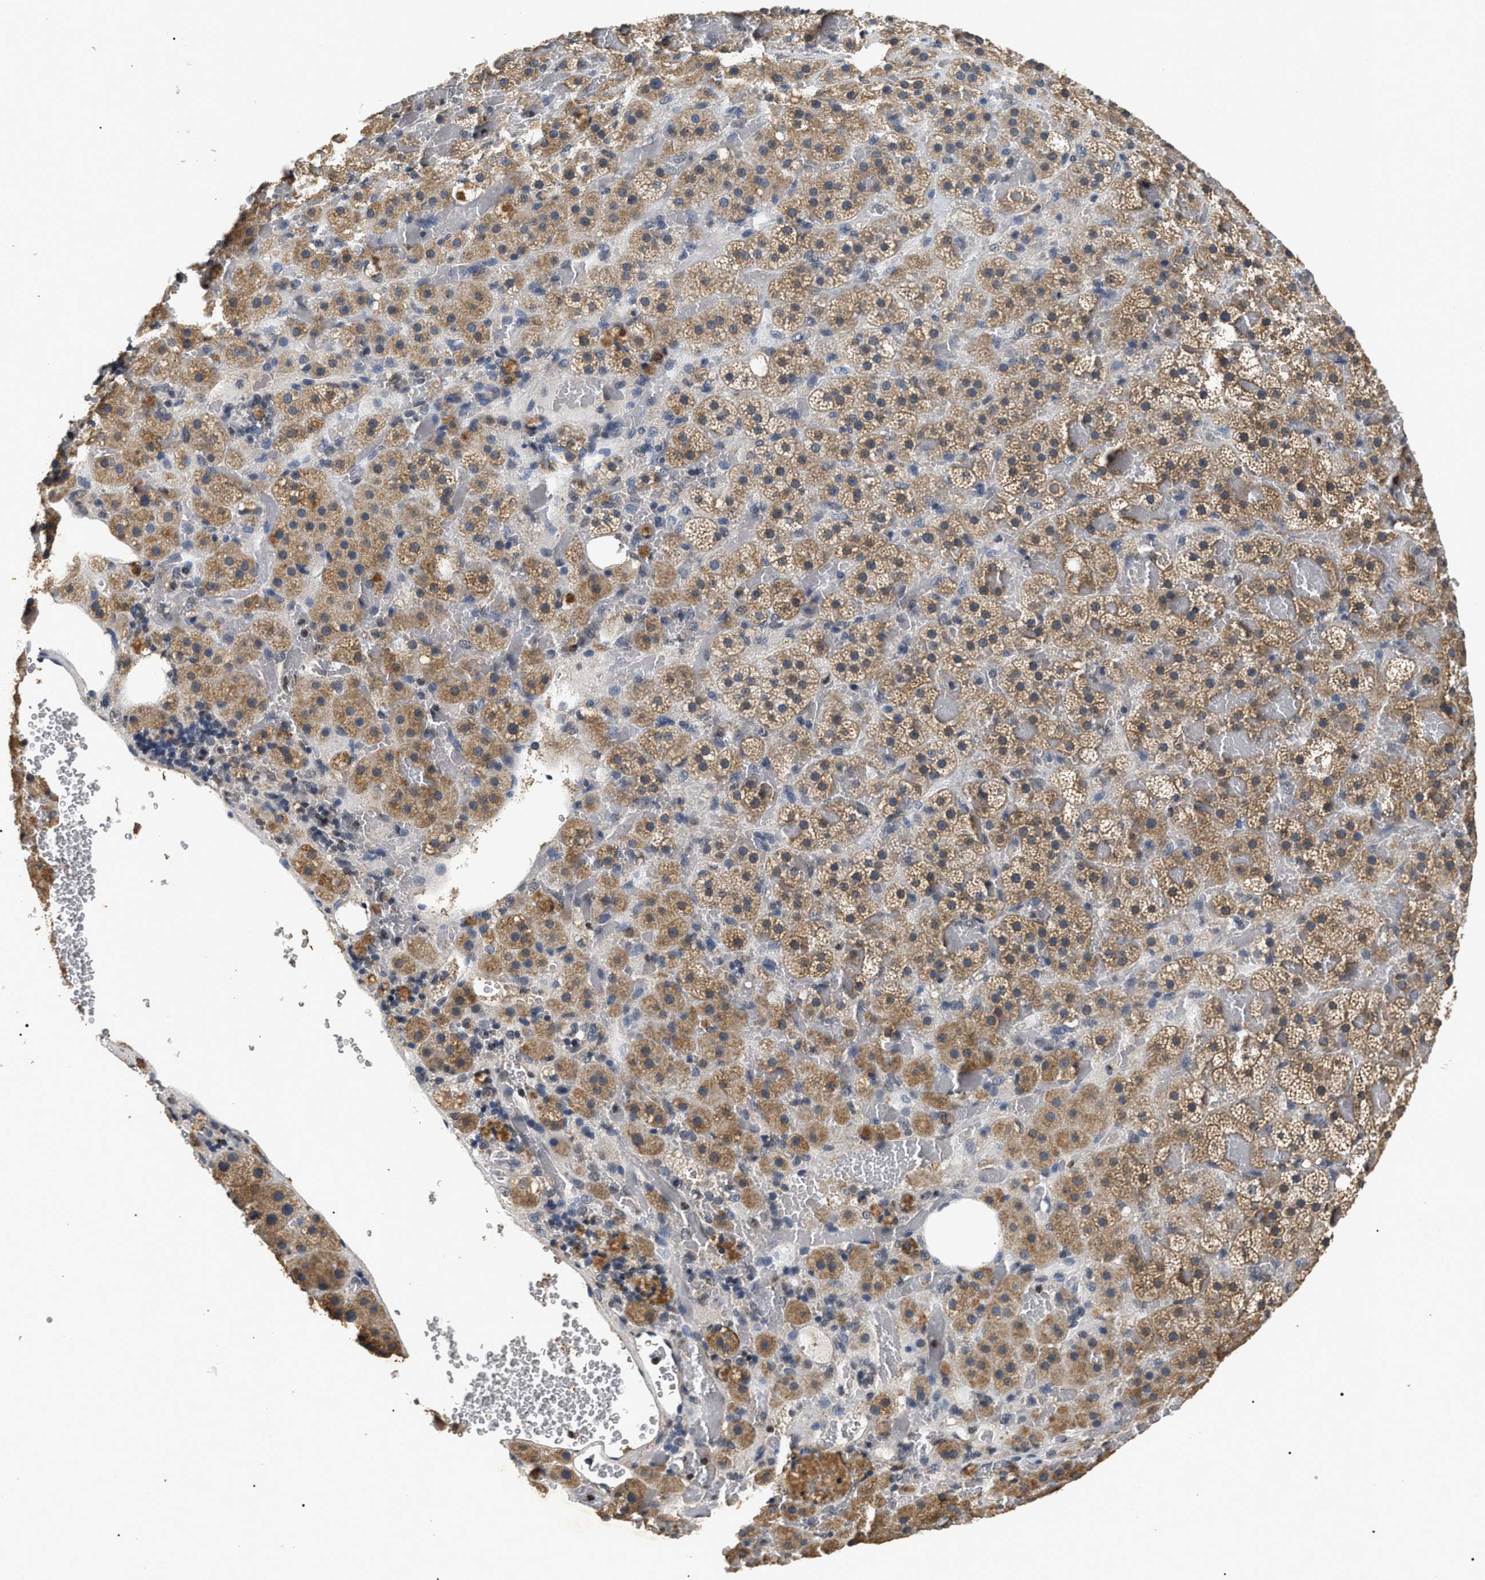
{"staining": {"intensity": "moderate", "quantity": ">75%", "location": "cytoplasmic/membranous"}, "tissue": "adrenal gland", "cell_type": "Glandular cells", "image_type": "normal", "snomed": [{"axis": "morphology", "description": "Normal tissue, NOS"}, {"axis": "topography", "description": "Adrenal gland"}], "caption": "Immunohistochemistry histopathology image of unremarkable adrenal gland stained for a protein (brown), which shows medium levels of moderate cytoplasmic/membranous expression in approximately >75% of glandular cells.", "gene": "ANP32E", "patient": {"sex": "female", "age": 59}}